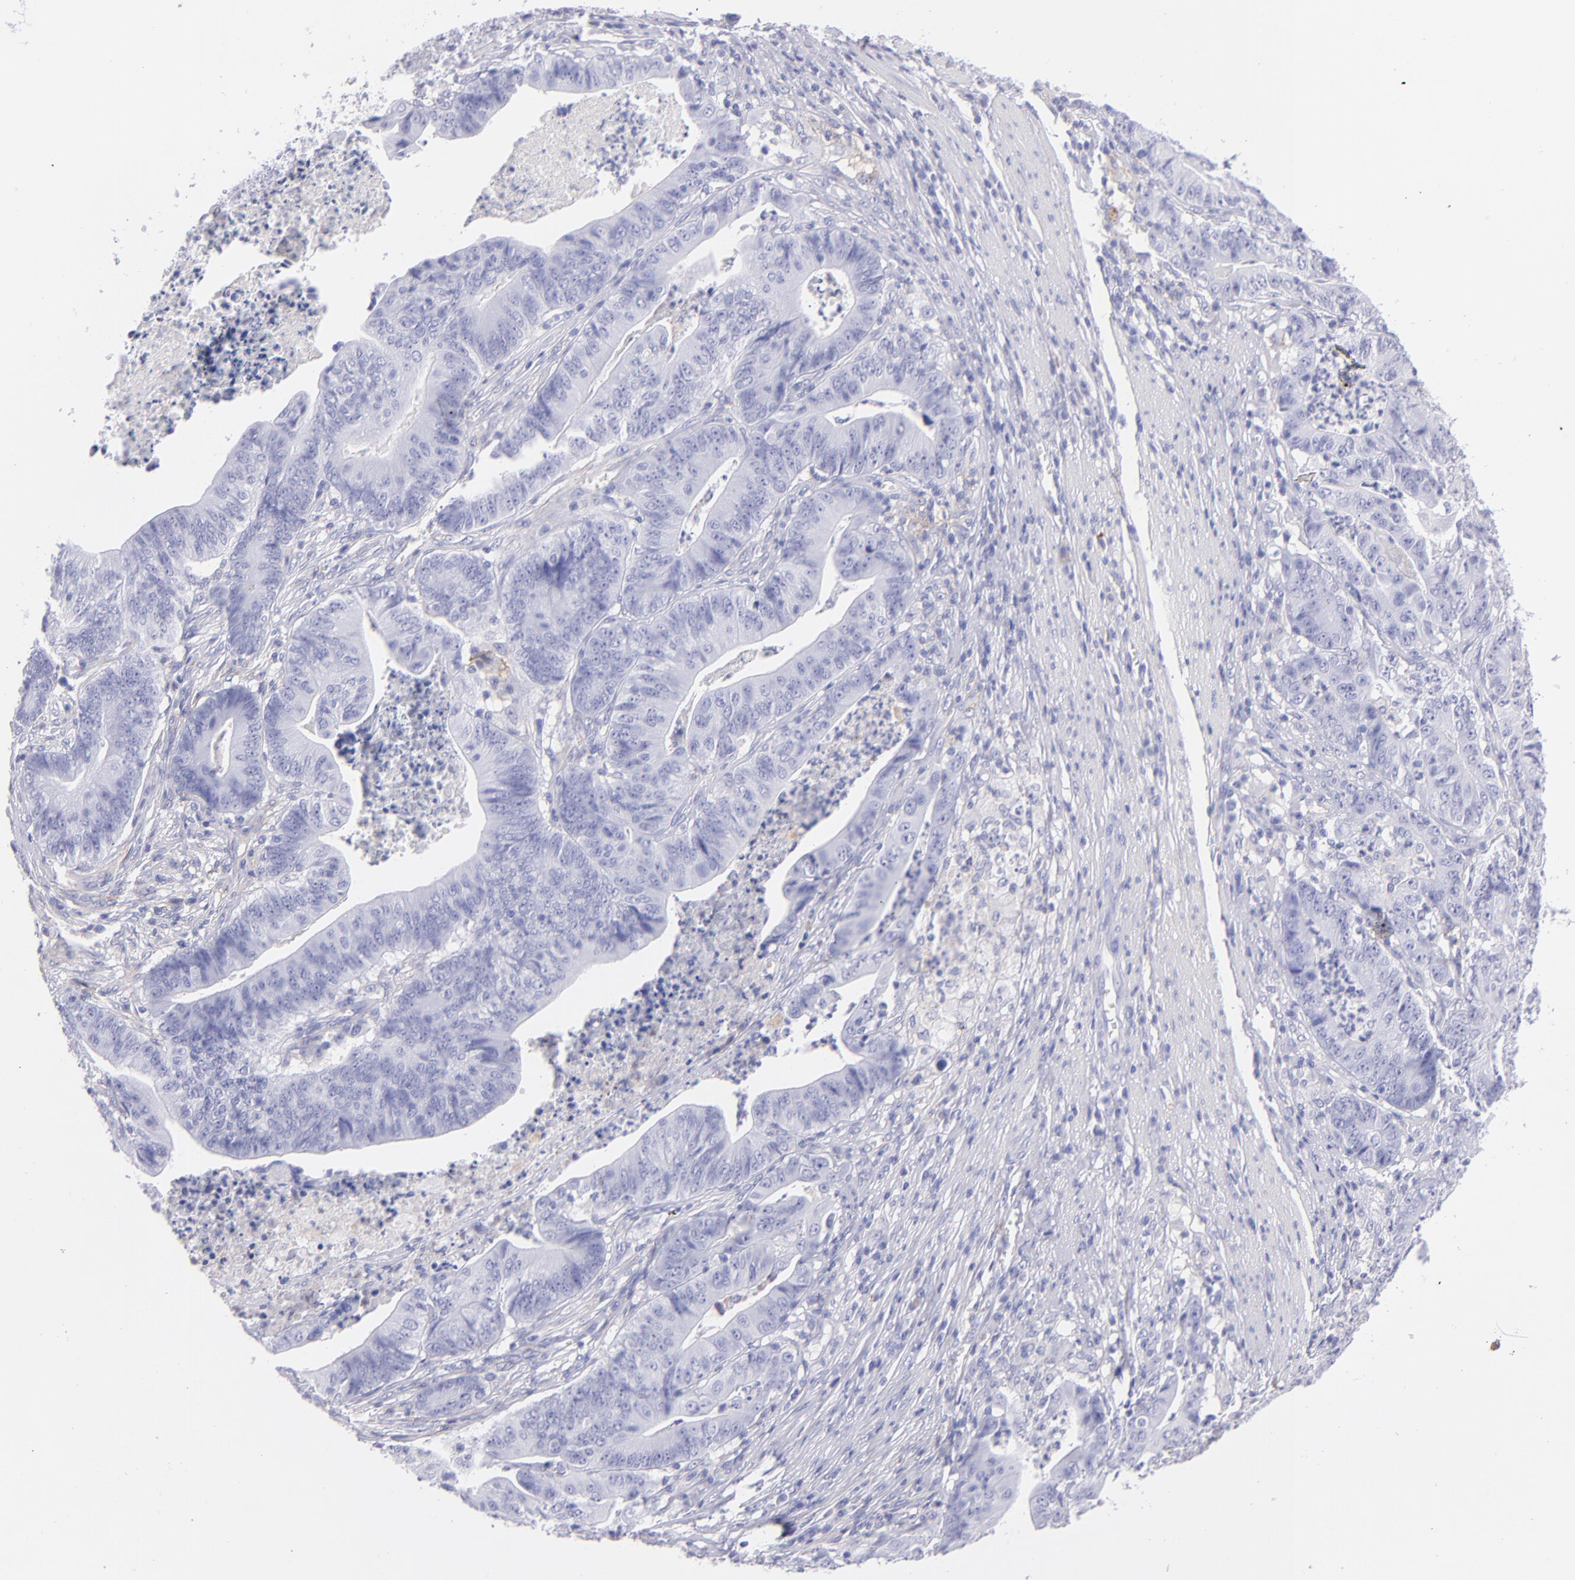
{"staining": {"intensity": "negative", "quantity": "none", "location": "none"}, "tissue": "stomach cancer", "cell_type": "Tumor cells", "image_type": "cancer", "snomed": [{"axis": "morphology", "description": "Adenocarcinoma, NOS"}, {"axis": "topography", "description": "Stomach, lower"}], "caption": "A histopathology image of stomach adenocarcinoma stained for a protein reveals no brown staining in tumor cells.", "gene": "CD81", "patient": {"sex": "female", "age": 86}}